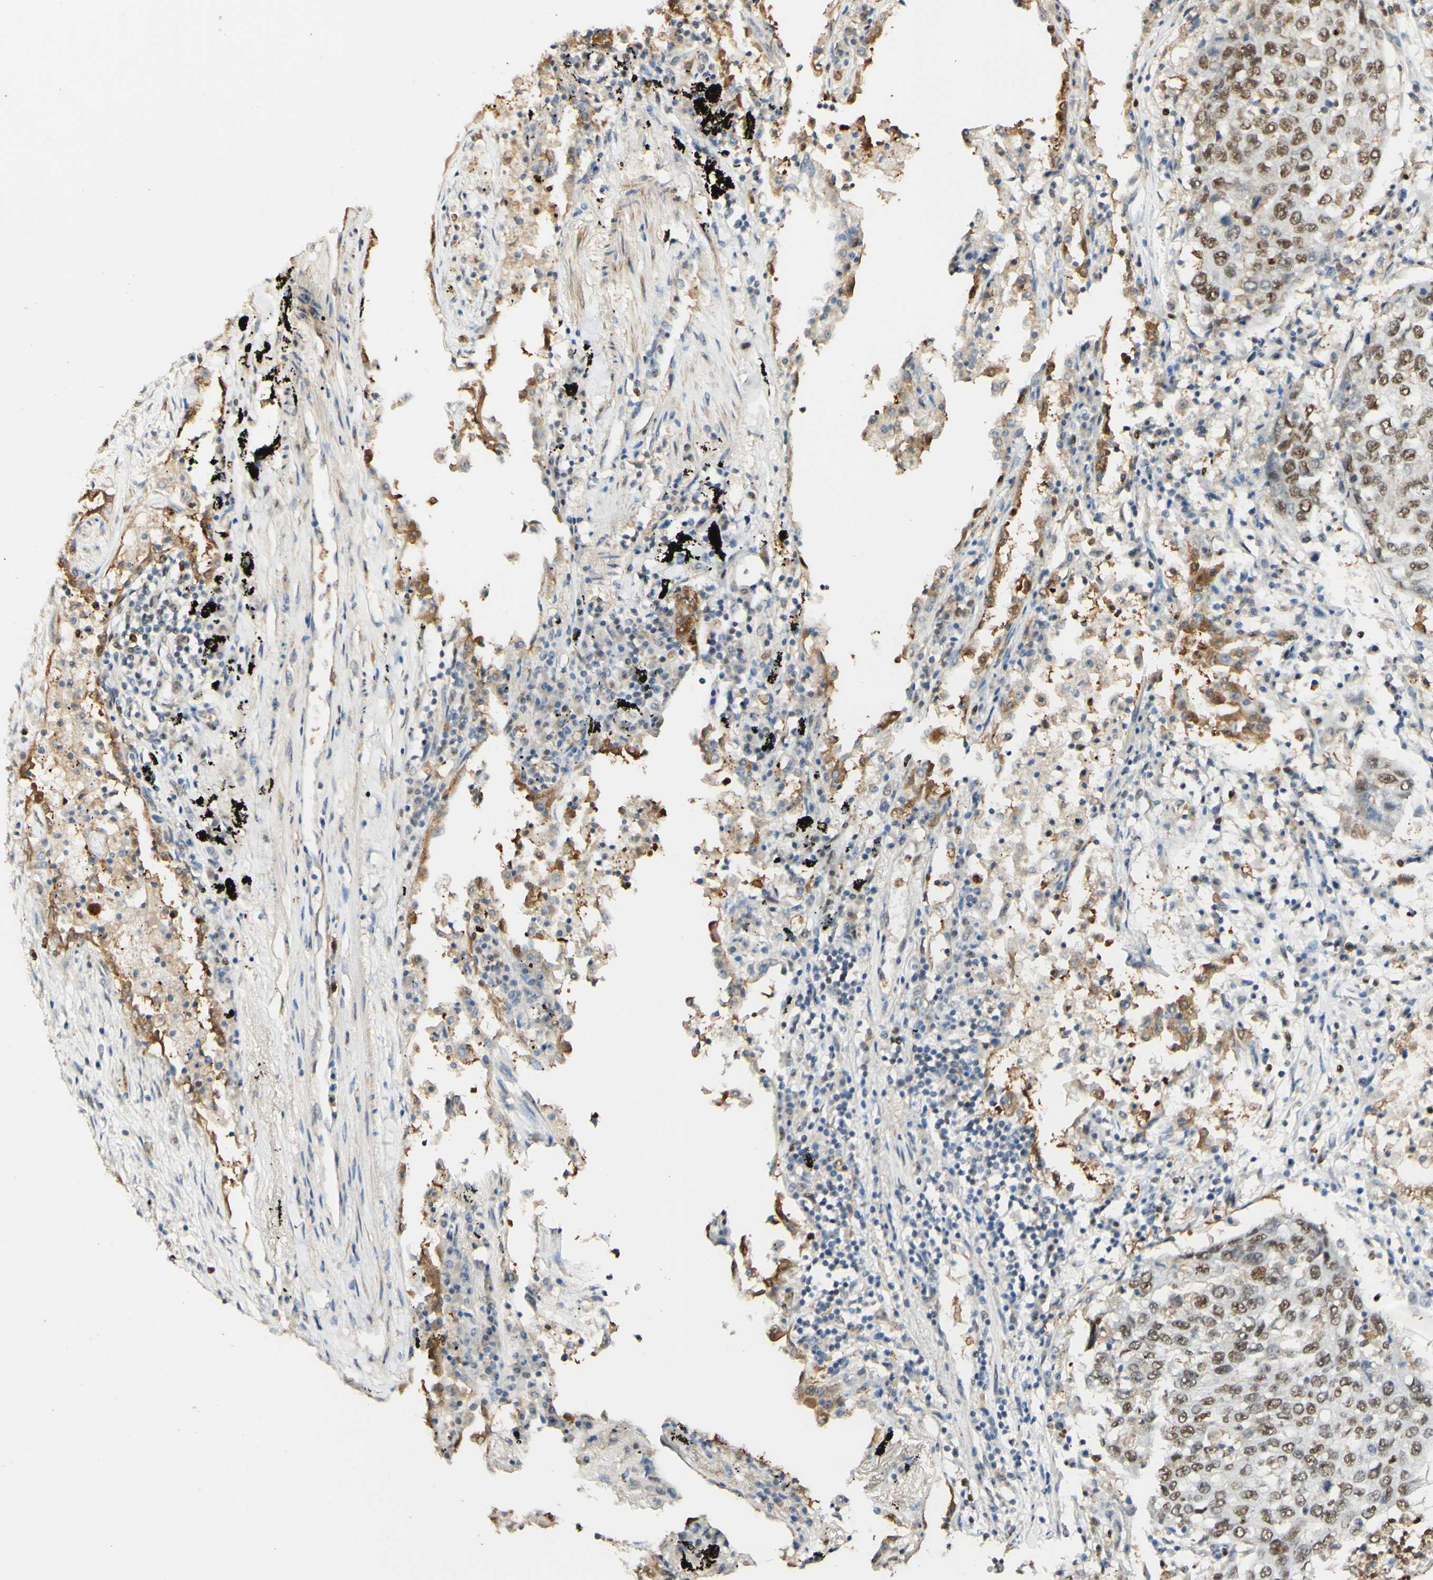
{"staining": {"intensity": "moderate", "quantity": ">75%", "location": "nuclear"}, "tissue": "lung cancer", "cell_type": "Tumor cells", "image_type": "cancer", "snomed": [{"axis": "morphology", "description": "Squamous cell carcinoma, NOS"}, {"axis": "topography", "description": "Lung"}], "caption": "DAB immunohistochemical staining of human lung cancer shows moderate nuclear protein staining in about >75% of tumor cells. The protein of interest is shown in brown color, while the nuclei are stained blue.", "gene": "MAP3K4", "patient": {"sex": "female", "age": 63}}